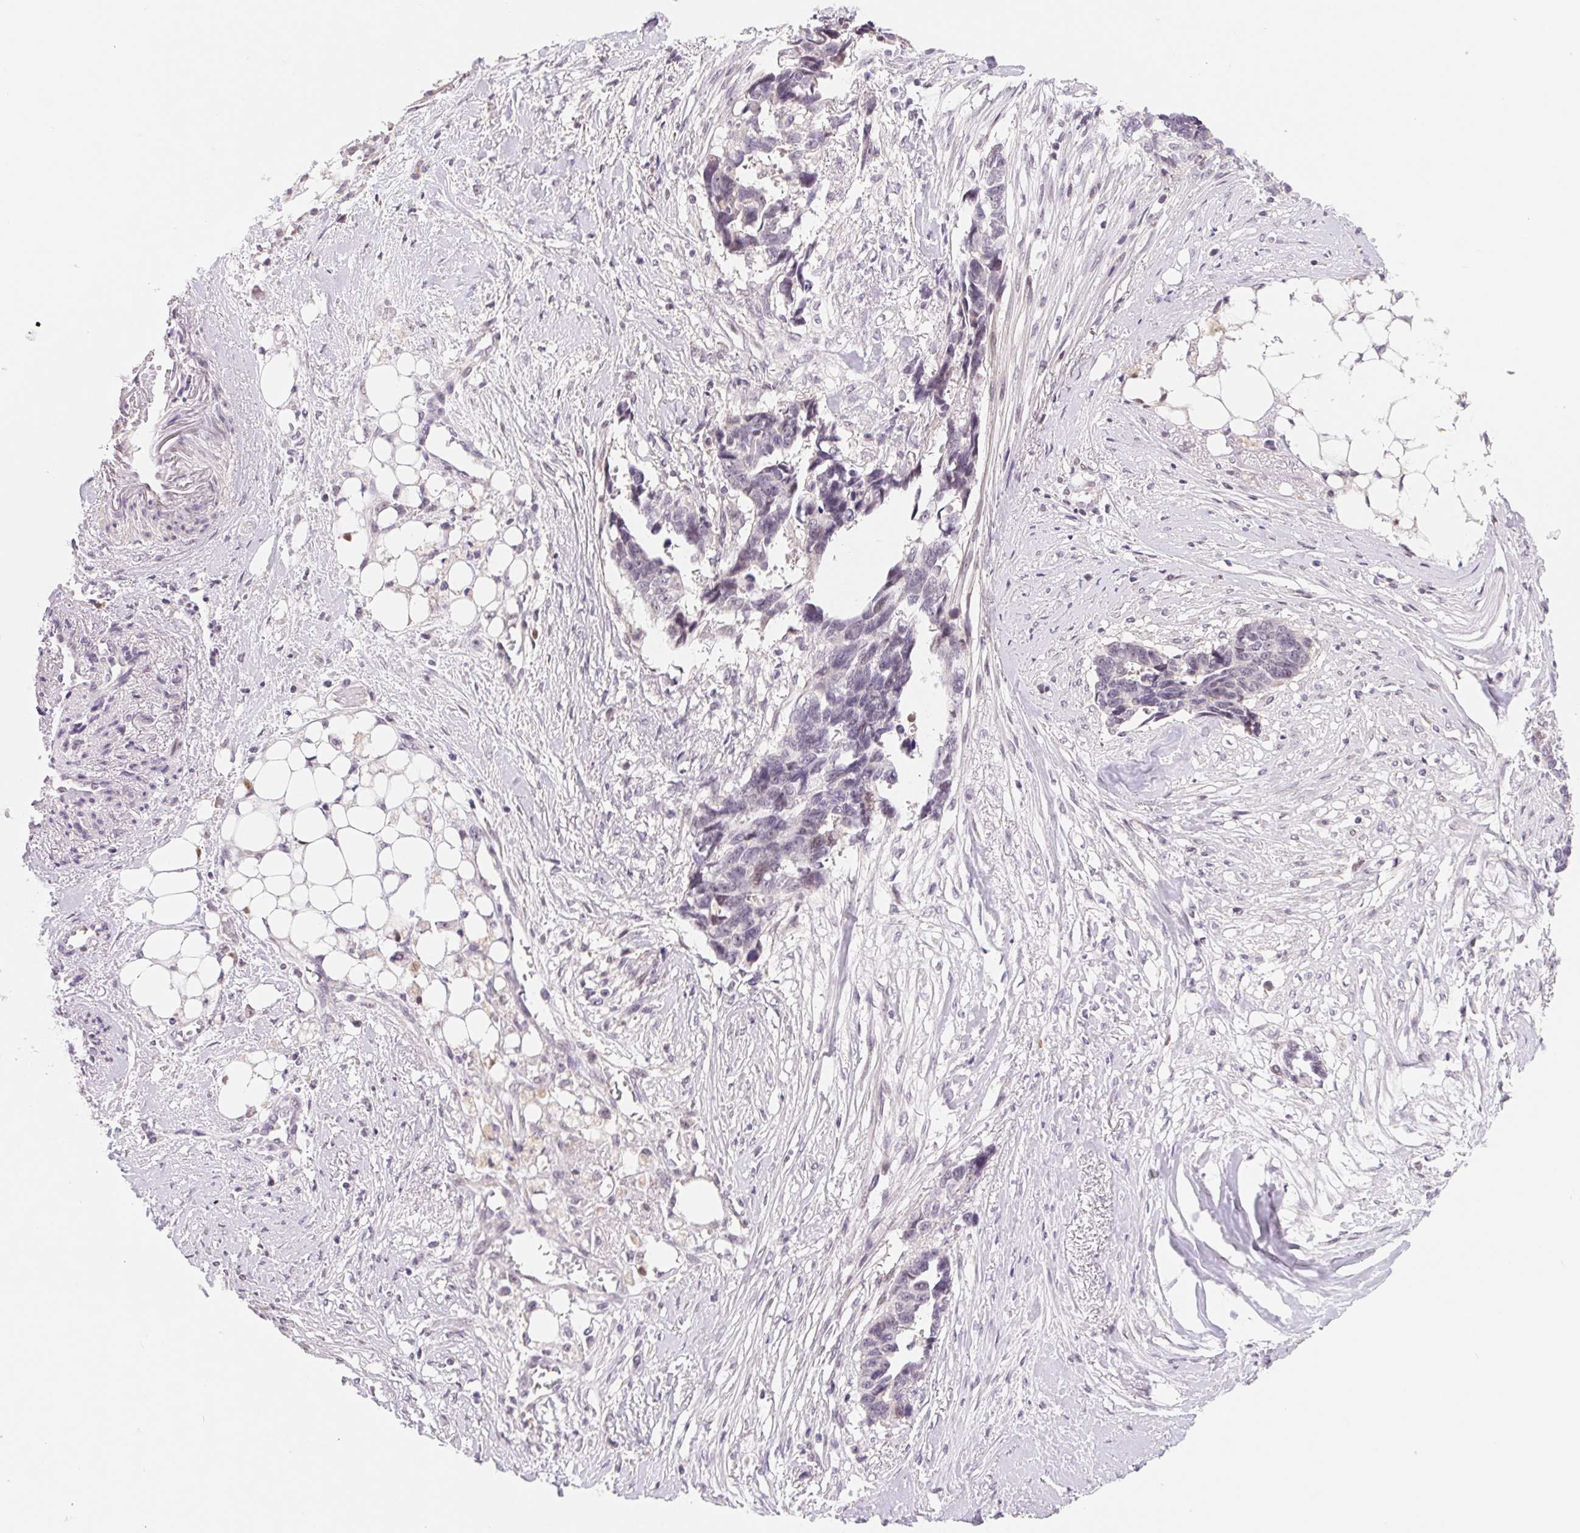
{"staining": {"intensity": "negative", "quantity": "none", "location": "none"}, "tissue": "ovarian cancer", "cell_type": "Tumor cells", "image_type": "cancer", "snomed": [{"axis": "morphology", "description": "Cystadenocarcinoma, serous, NOS"}, {"axis": "topography", "description": "Ovary"}], "caption": "Immunohistochemical staining of human ovarian cancer reveals no significant expression in tumor cells.", "gene": "LCA5L", "patient": {"sex": "female", "age": 69}}